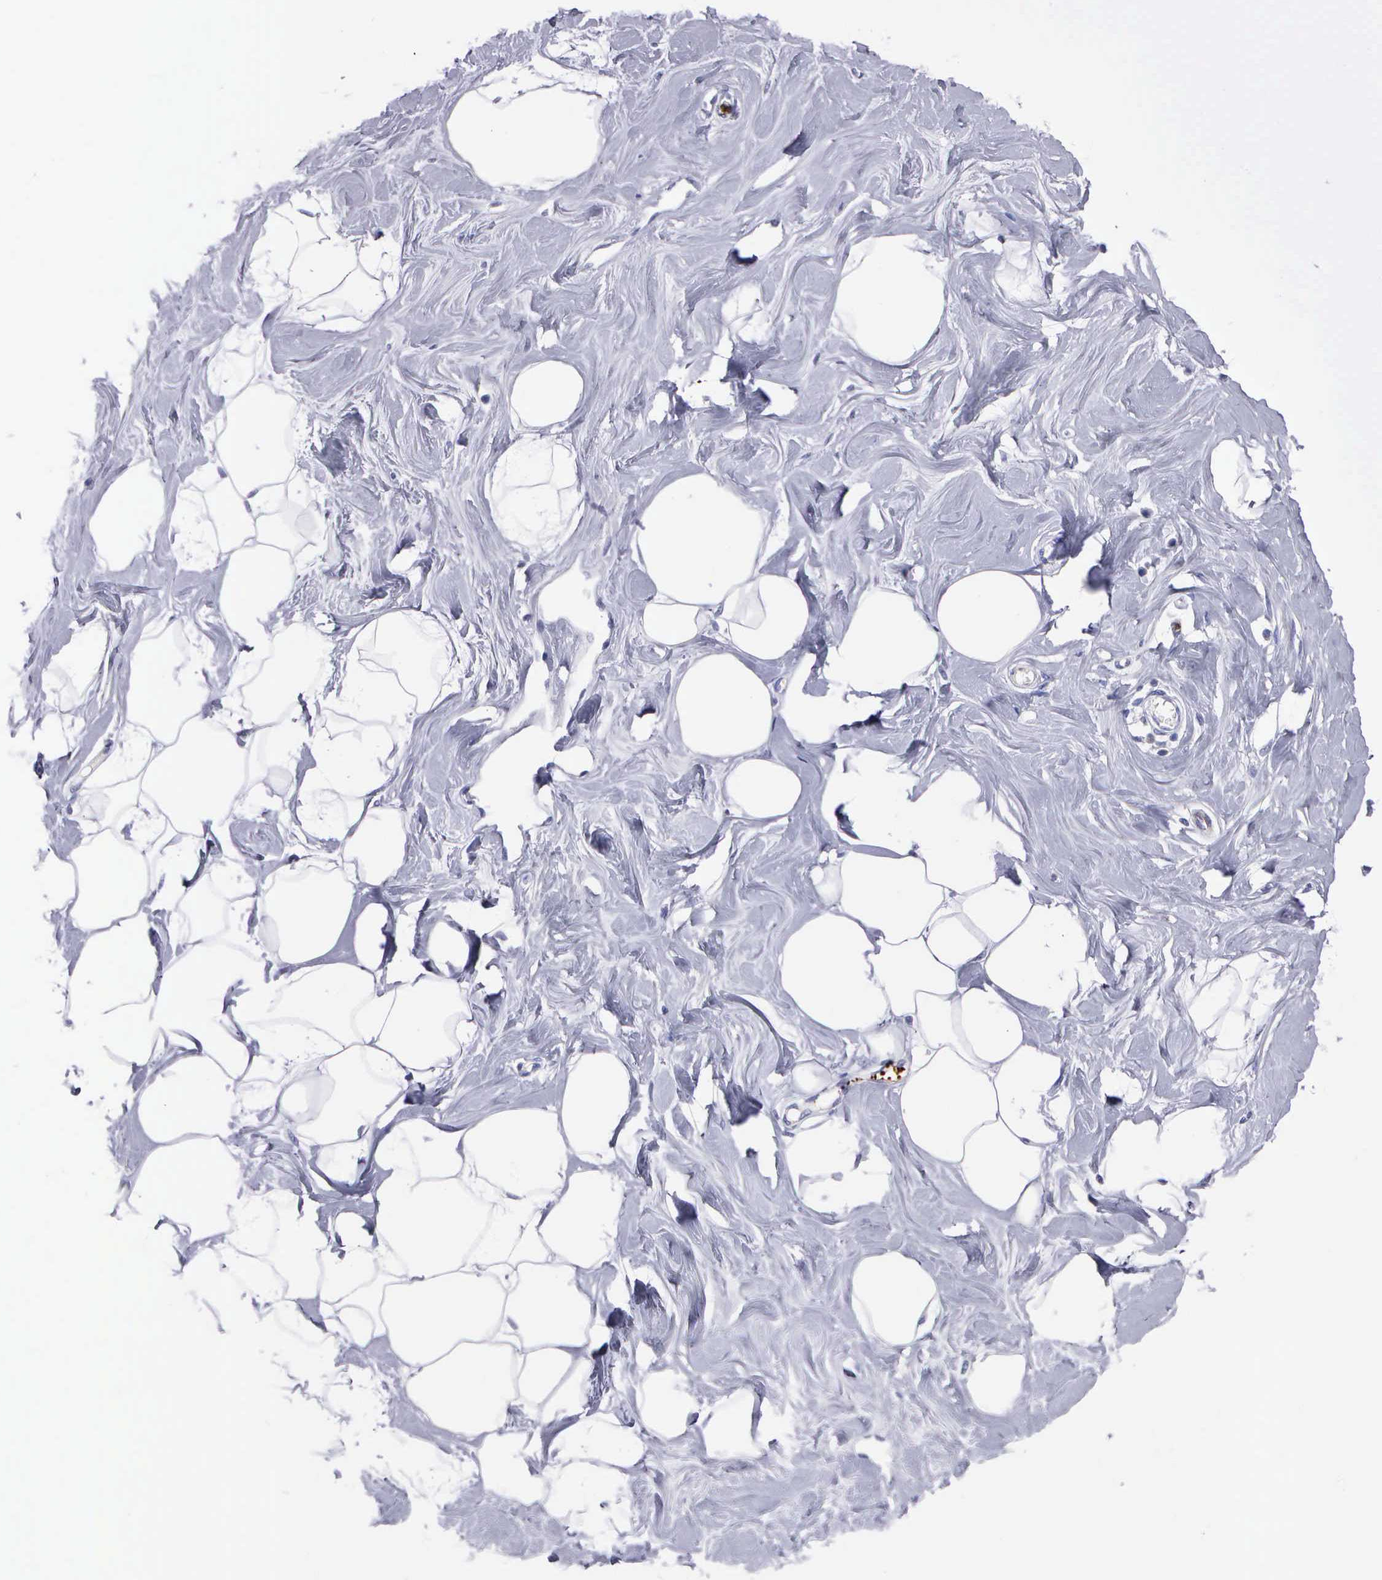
{"staining": {"intensity": "negative", "quantity": "none", "location": "none"}, "tissue": "adipose tissue", "cell_type": "Adipocytes", "image_type": "normal", "snomed": [{"axis": "morphology", "description": "Normal tissue, NOS"}, {"axis": "topography", "description": "Breast"}], "caption": "This is a photomicrograph of immunohistochemistry (IHC) staining of benign adipose tissue, which shows no staining in adipocytes. The staining is performed using DAB (3,3'-diaminobenzidine) brown chromogen with nuclei counter-stained in using hematoxylin.", "gene": "SRGN", "patient": {"sex": "female", "age": 44}}